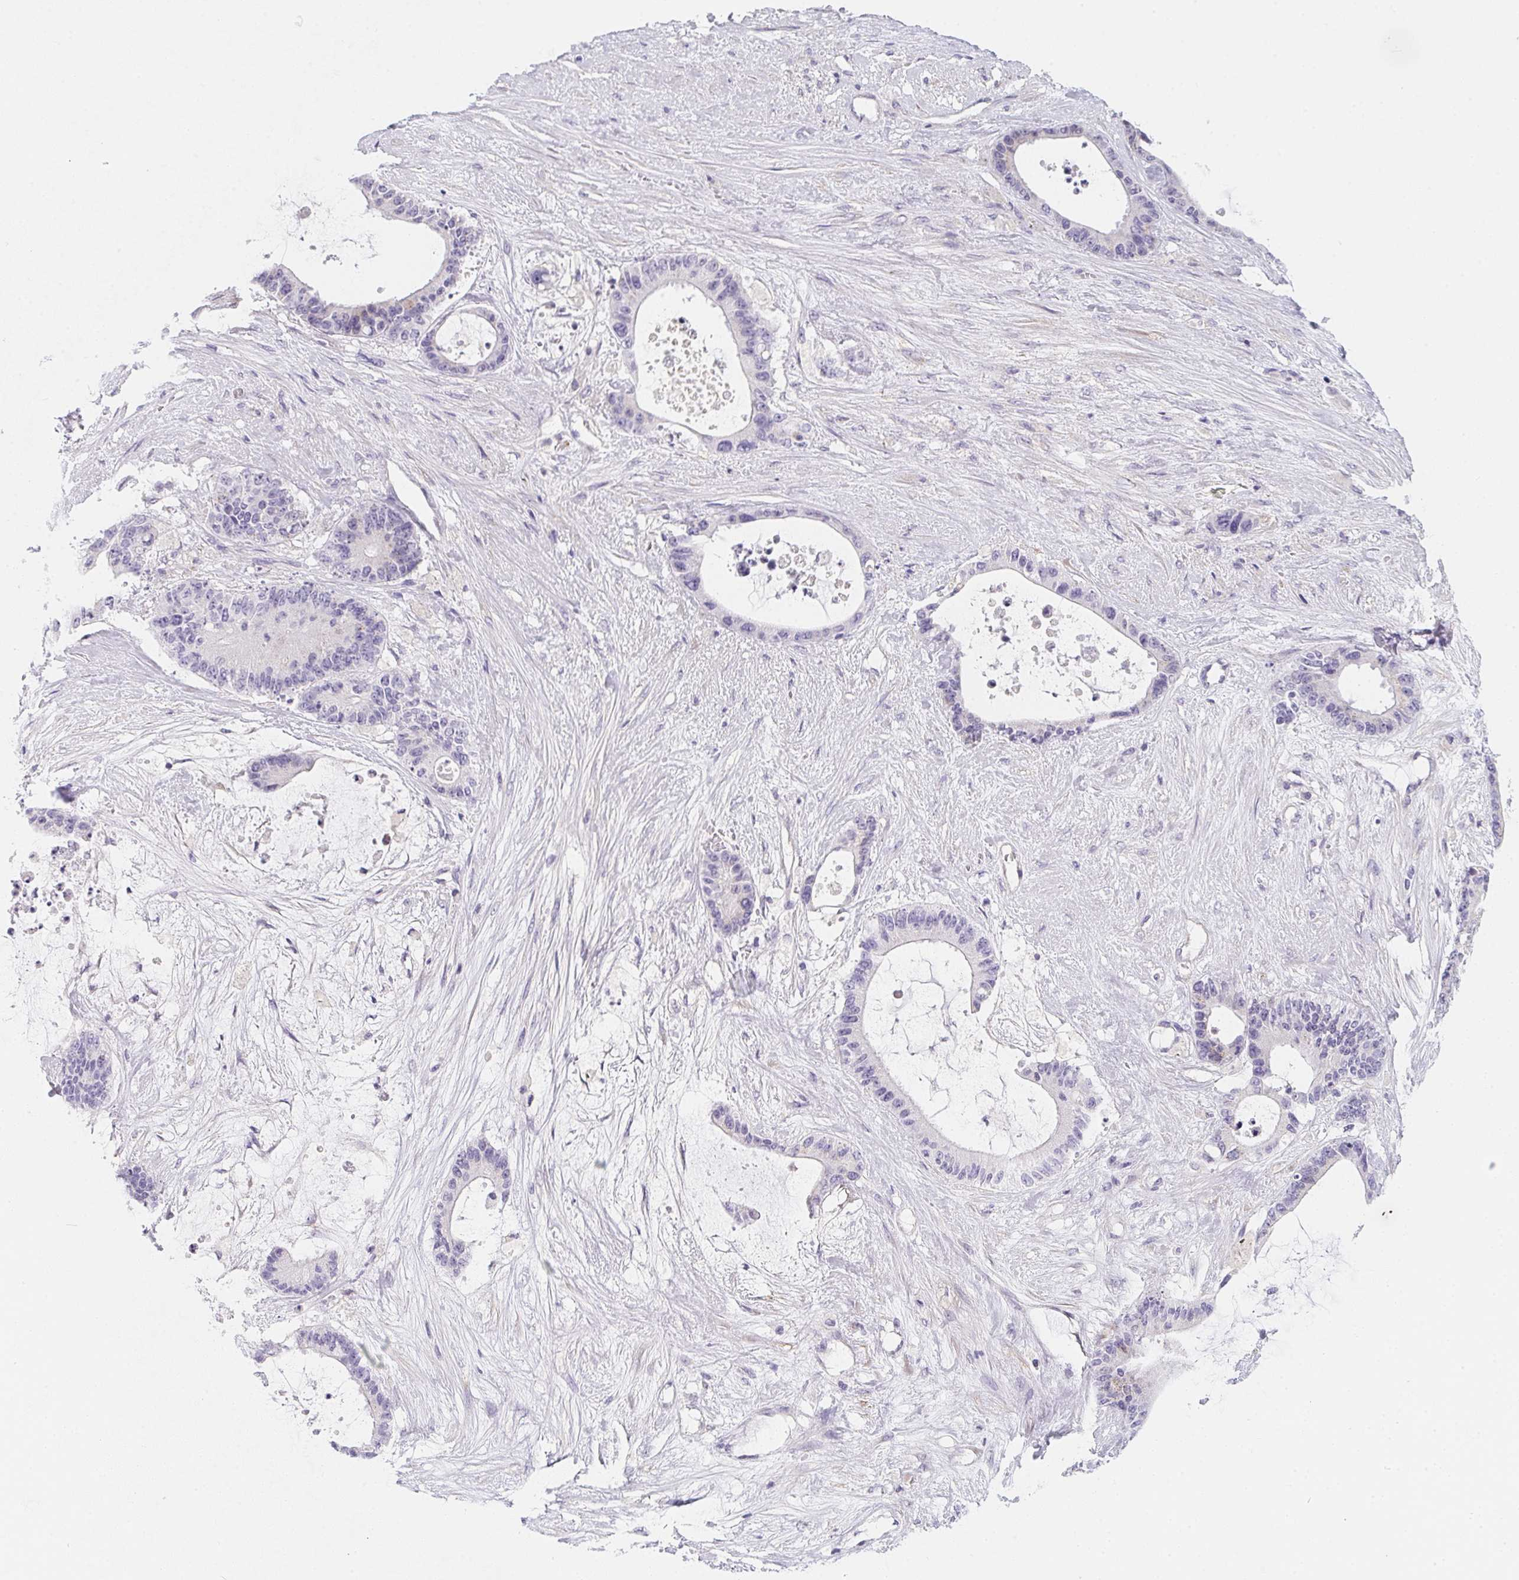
{"staining": {"intensity": "moderate", "quantity": "<25%", "location": "cytoplasmic/membranous"}, "tissue": "liver cancer", "cell_type": "Tumor cells", "image_type": "cancer", "snomed": [{"axis": "morphology", "description": "Normal tissue, NOS"}, {"axis": "morphology", "description": "Cholangiocarcinoma"}, {"axis": "topography", "description": "Liver"}, {"axis": "topography", "description": "Peripheral nerve tissue"}], "caption": "Human cholangiocarcinoma (liver) stained for a protein (brown) shows moderate cytoplasmic/membranous positive expression in approximately <25% of tumor cells.", "gene": "MAP1A", "patient": {"sex": "female", "age": 73}}